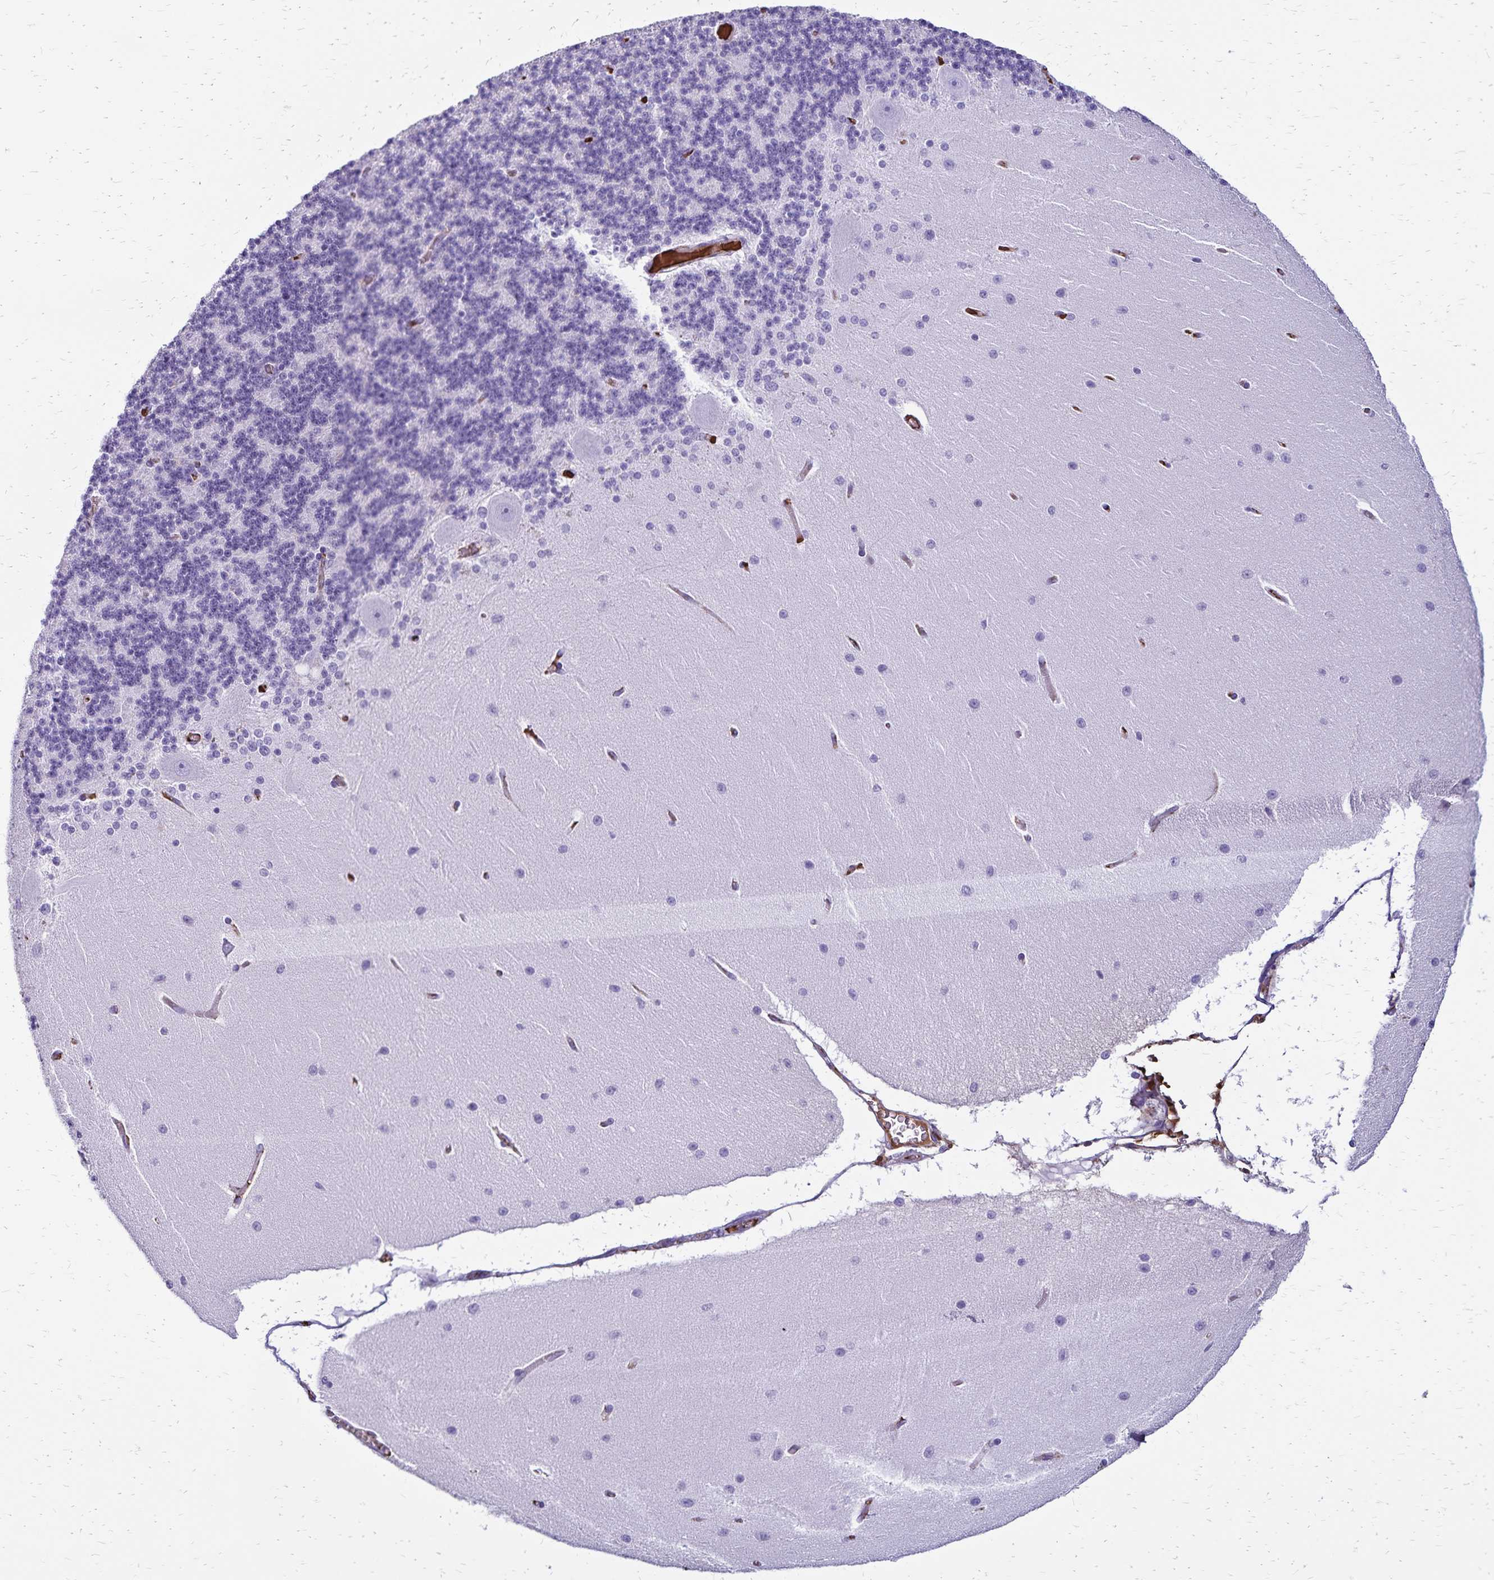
{"staining": {"intensity": "negative", "quantity": "none", "location": "none"}, "tissue": "cerebellum", "cell_type": "Cells in granular layer", "image_type": "normal", "snomed": [{"axis": "morphology", "description": "Normal tissue, NOS"}, {"axis": "topography", "description": "Cerebellum"}], "caption": "Immunohistochemical staining of unremarkable human cerebellum shows no significant expression in cells in granular layer.", "gene": "CD27", "patient": {"sex": "female", "age": 54}}